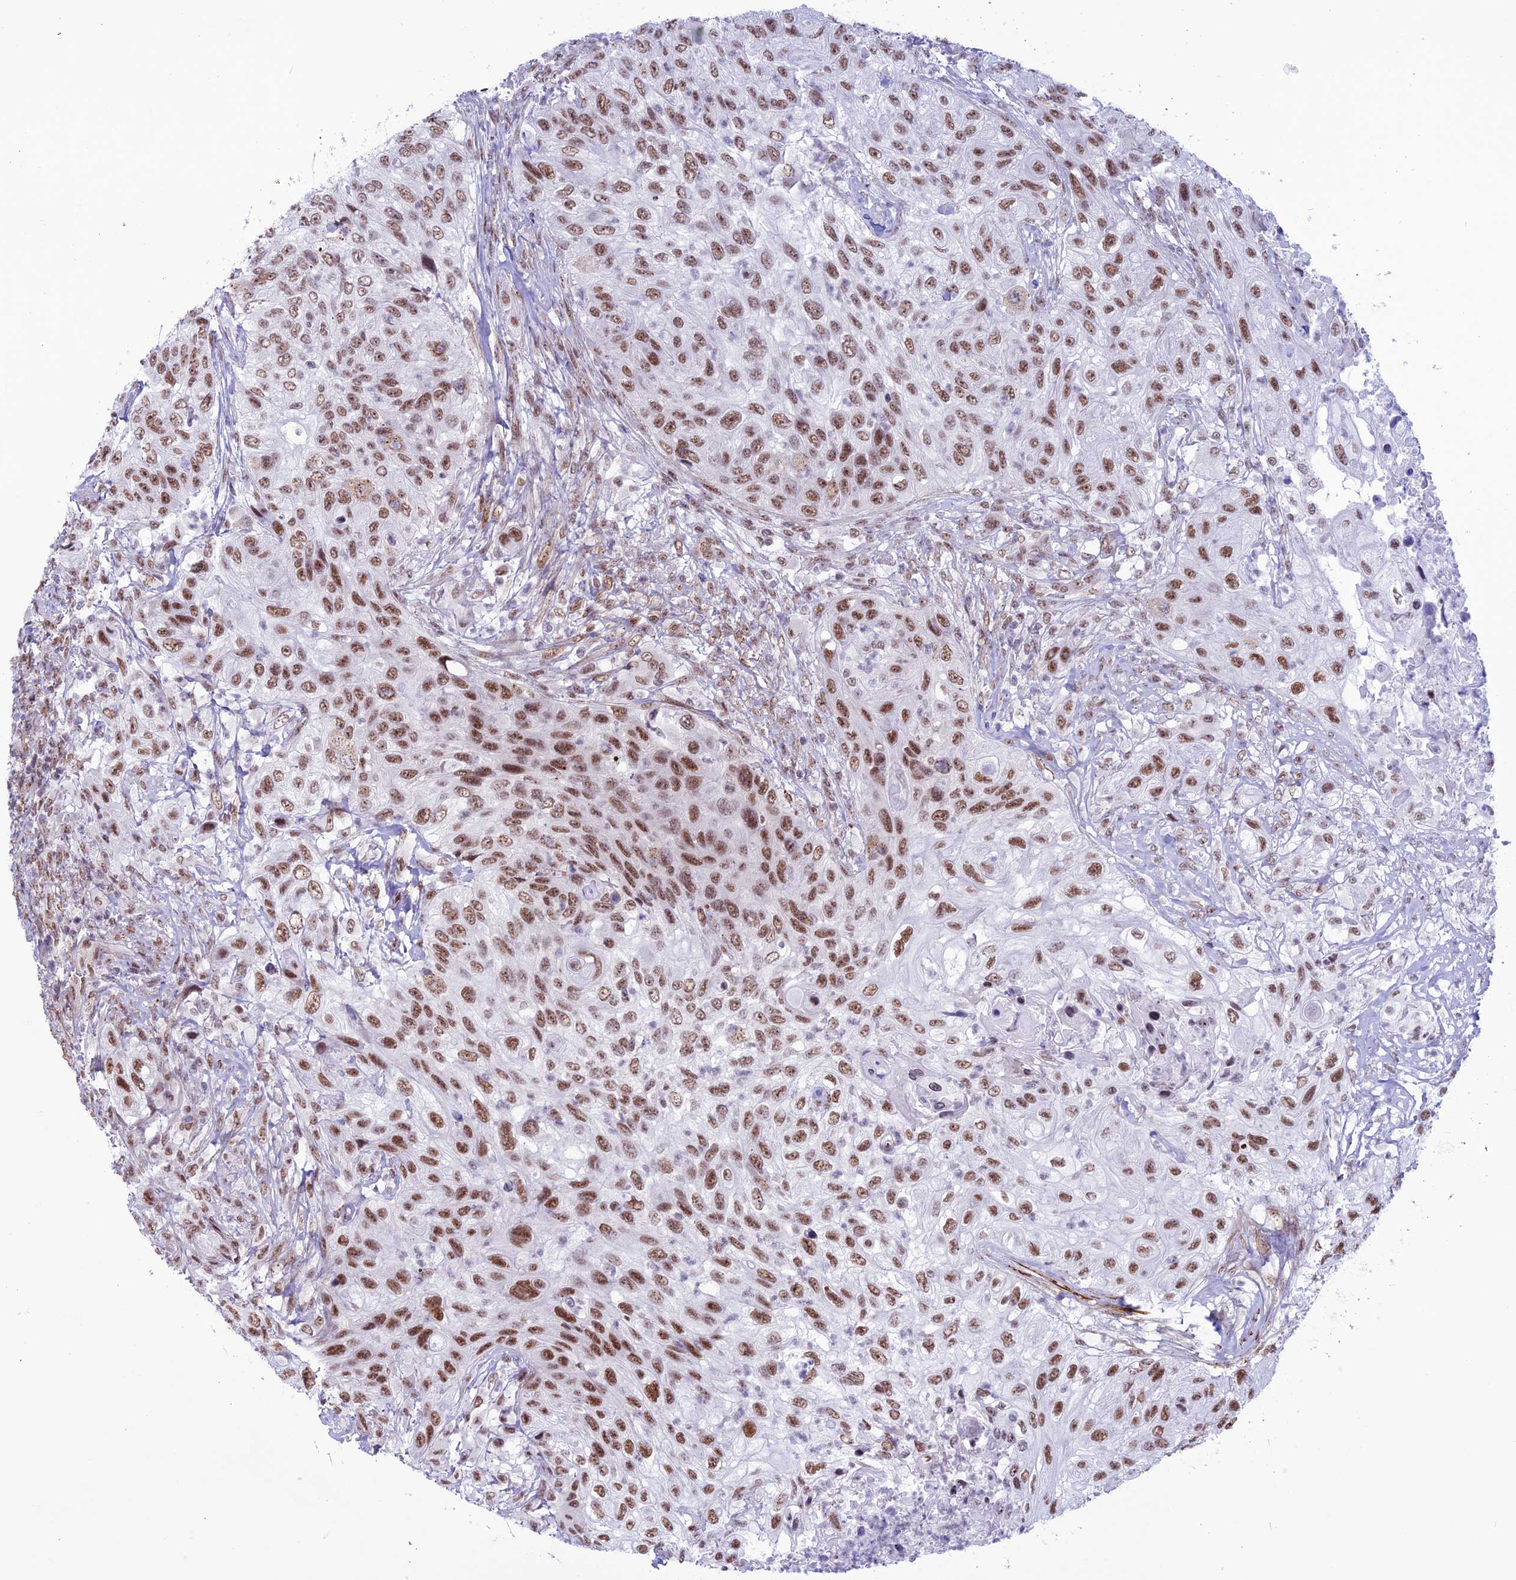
{"staining": {"intensity": "moderate", "quantity": ">75%", "location": "nuclear"}, "tissue": "urothelial cancer", "cell_type": "Tumor cells", "image_type": "cancer", "snomed": [{"axis": "morphology", "description": "Urothelial carcinoma, High grade"}, {"axis": "topography", "description": "Urinary bladder"}], "caption": "Immunohistochemistry image of urothelial cancer stained for a protein (brown), which exhibits medium levels of moderate nuclear staining in about >75% of tumor cells.", "gene": "U2AF1", "patient": {"sex": "female", "age": 60}}